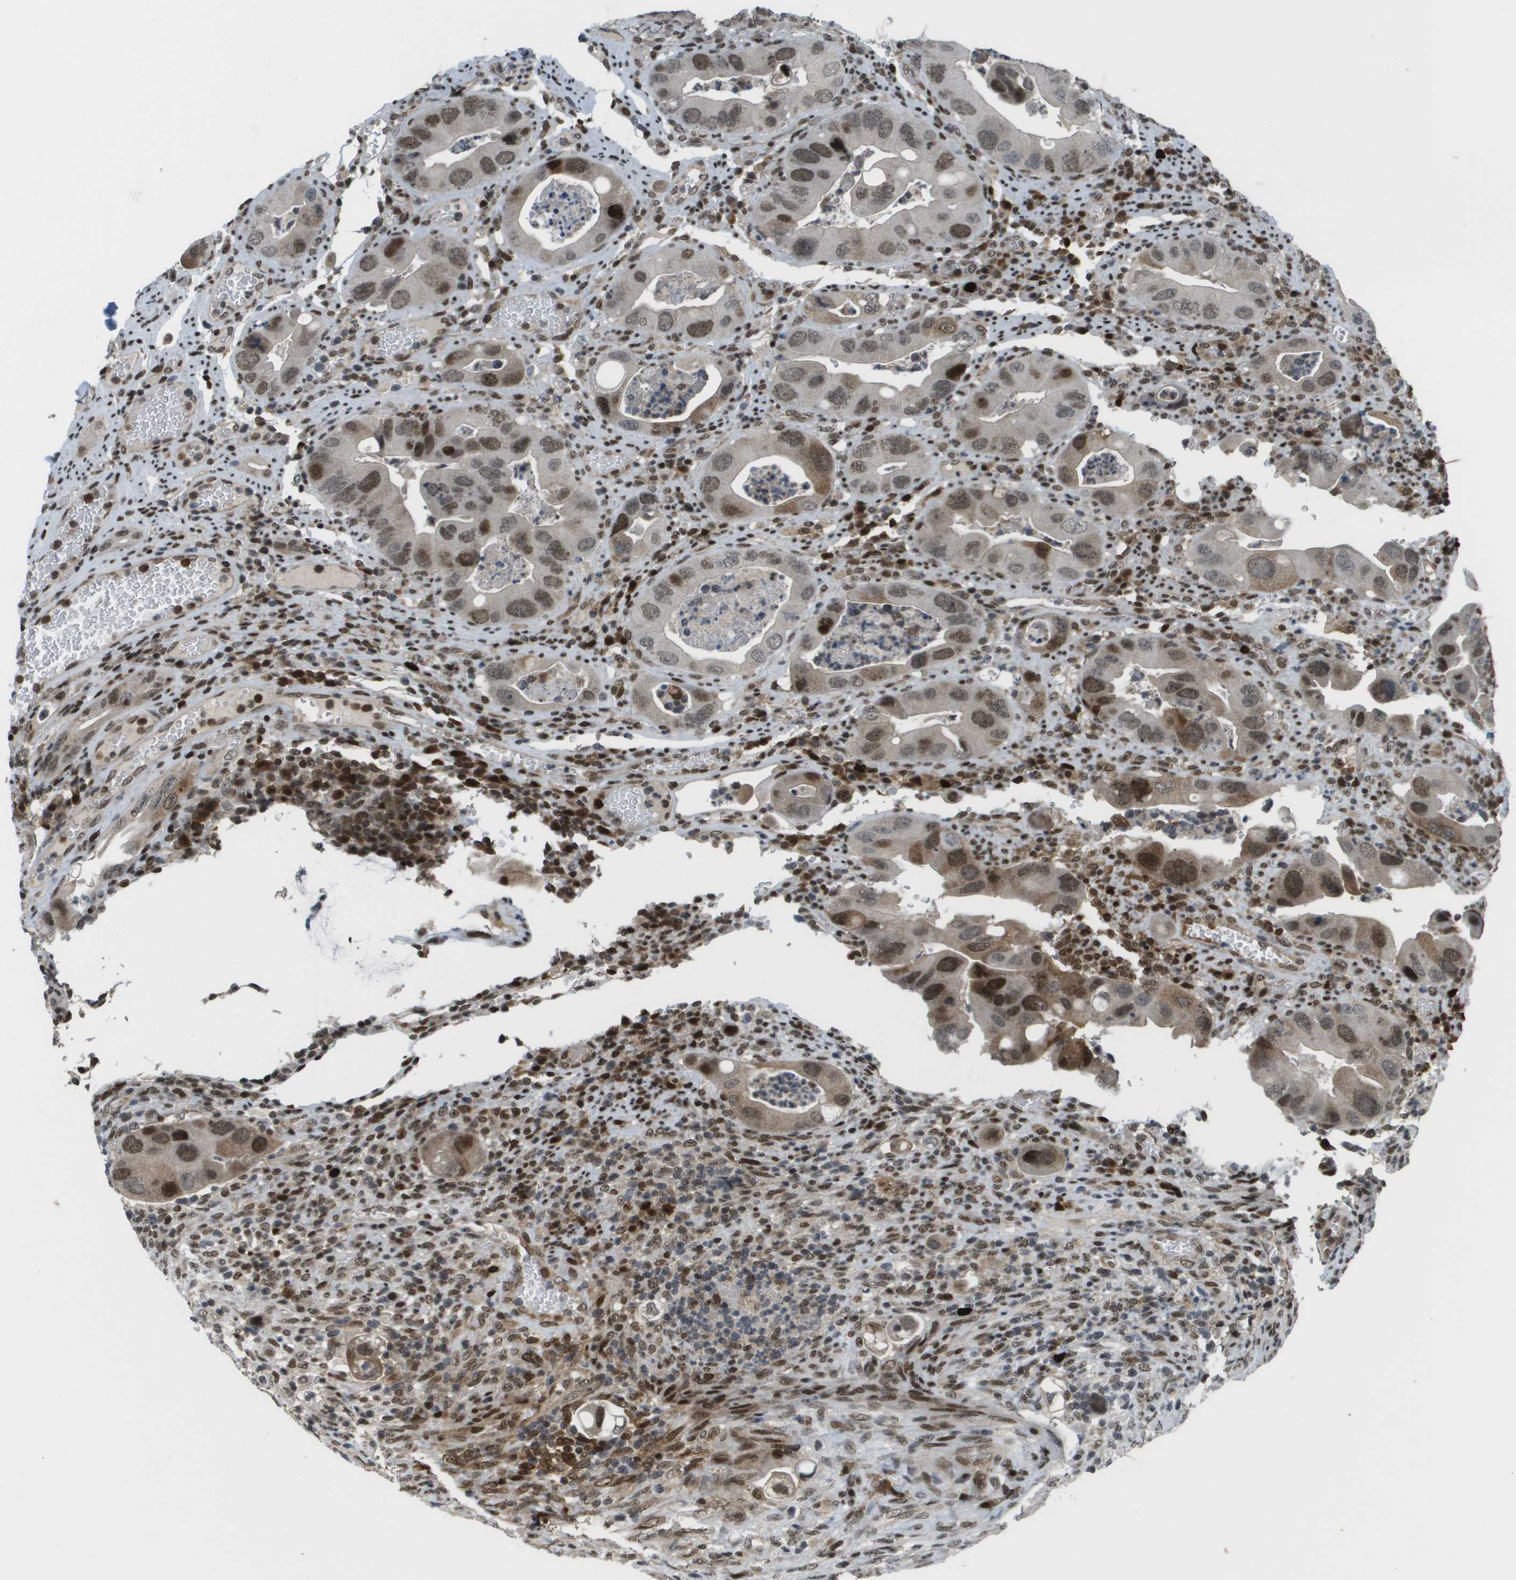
{"staining": {"intensity": "moderate", "quantity": ">75%", "location": "cytoplasmic/membranous,nuclear"}, "tissue": "colorectal cancer", "cell_type": "Tumor cells", "image_type": "cancer", "snomed": [{"axis": "morphology", "description": "Adenocarcinoma, NOS"}, {"axis": "topography", "description": "Rectum"}], "caption": "Immunohistochemical staining of colorectal cancer displays medium levels of moderate cytoplasmic/membranous and nuclear protein positivity in approximately >75% of tumor cells.", "gene": "IRF7", "patient": {"sex": "female", "age": 57}}